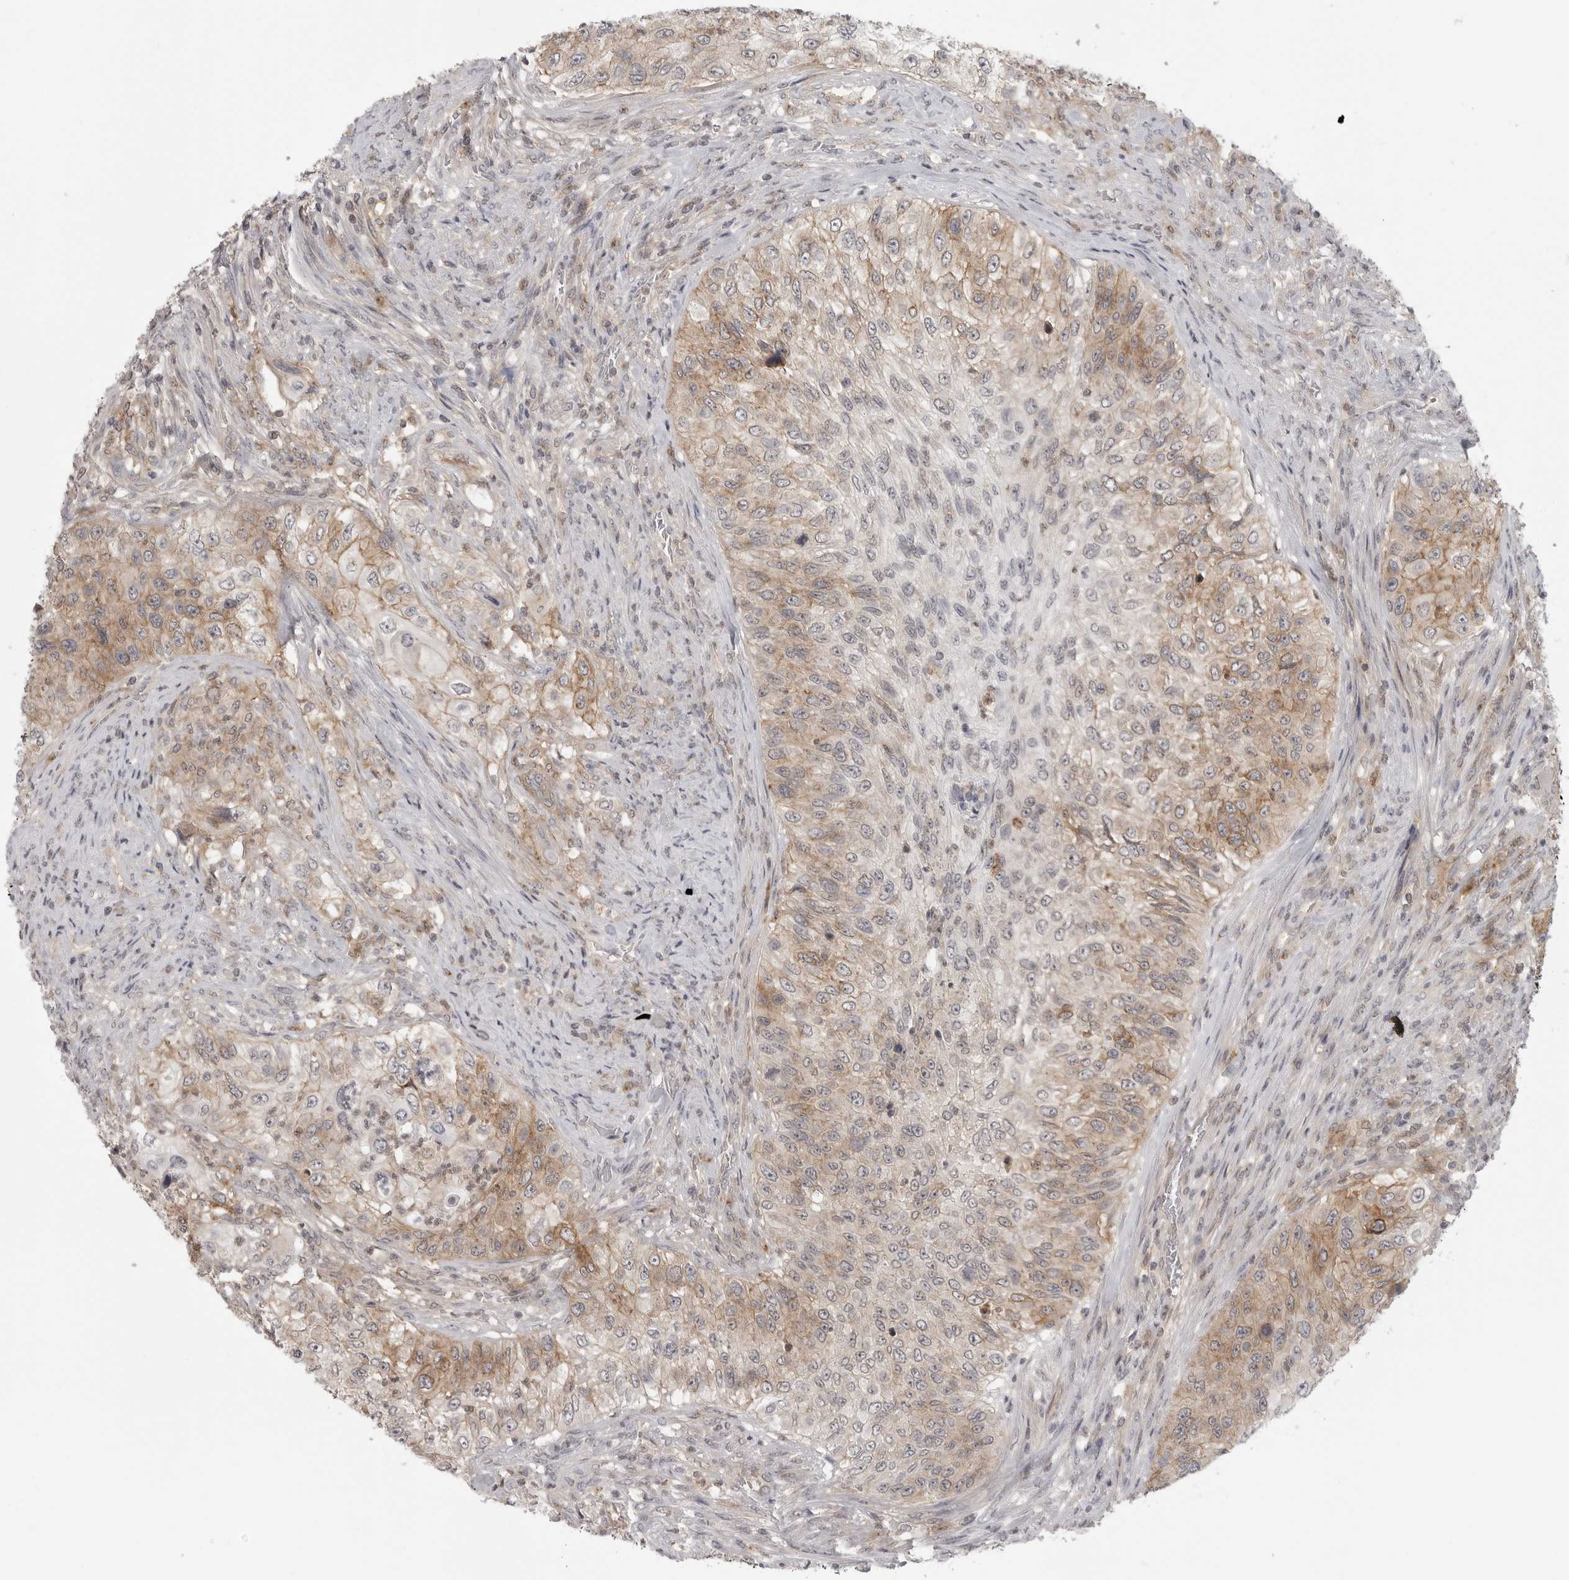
{"staining": {"intensity": "moderate", "quantity": "25%-75%", "location": "cytoplasmic/membranous"}, "tissue": "urothelial cancer", "cell_type": "Tumor cells", "image_type": "cancer", "snomed": [{"axis": "morphology", "description": "Urothelial carcinoma, High grade"}, {"axis": "topography", "description": "Urinary bladder"}], "caption": "This is an image of immunohistochemistry staining of urothelial cancer, which shows moderate positivity in the cytoplasmic/membranous of tumor cells.", "gene": "IFNGR1", "patient": {"sex": "female", "age": 60}}